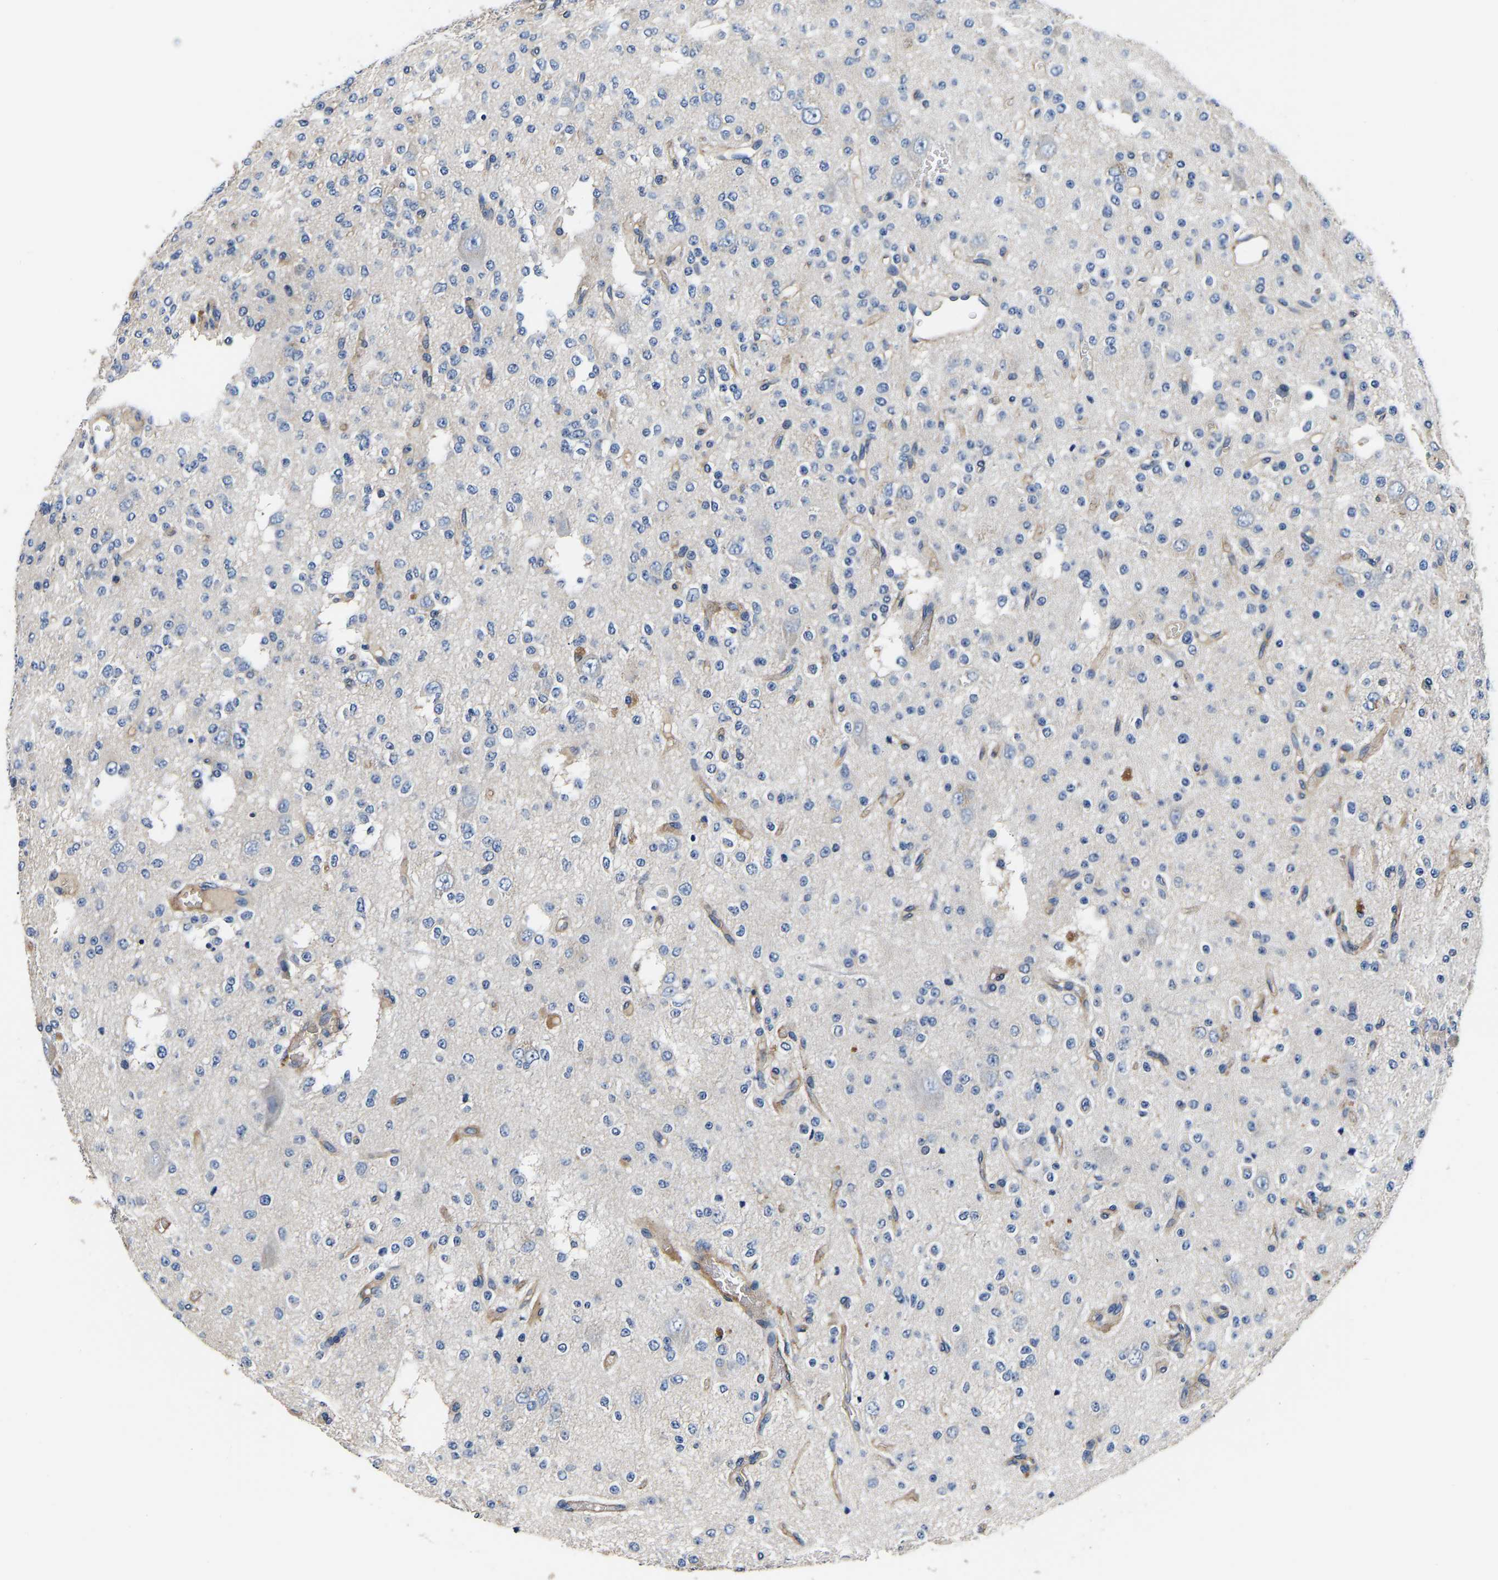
{"staining": {"intensity": "negative", "quantity": "none", "location": "none"}, "tissue": "glioma", "cell_type": "Tumor cells", "image_type": "cancer", "snomed": [{"axis": "morphology", "description": "Glioma, malignant, Low grade"}, {"axis": "topography", "description": "Brain"}], "caption": "The immunohistochemistry (IHC) image has no significant expression in tumor cells of malignant glioma (low-grade) tissue. The staining is performed using DAB (3,3'-diaminobenzidine) brown chromogen with nuclei counter-stained in using hematoxylin.", "gene": "SH3GLB1", "patient": {"sex": "male", "age": 38}}